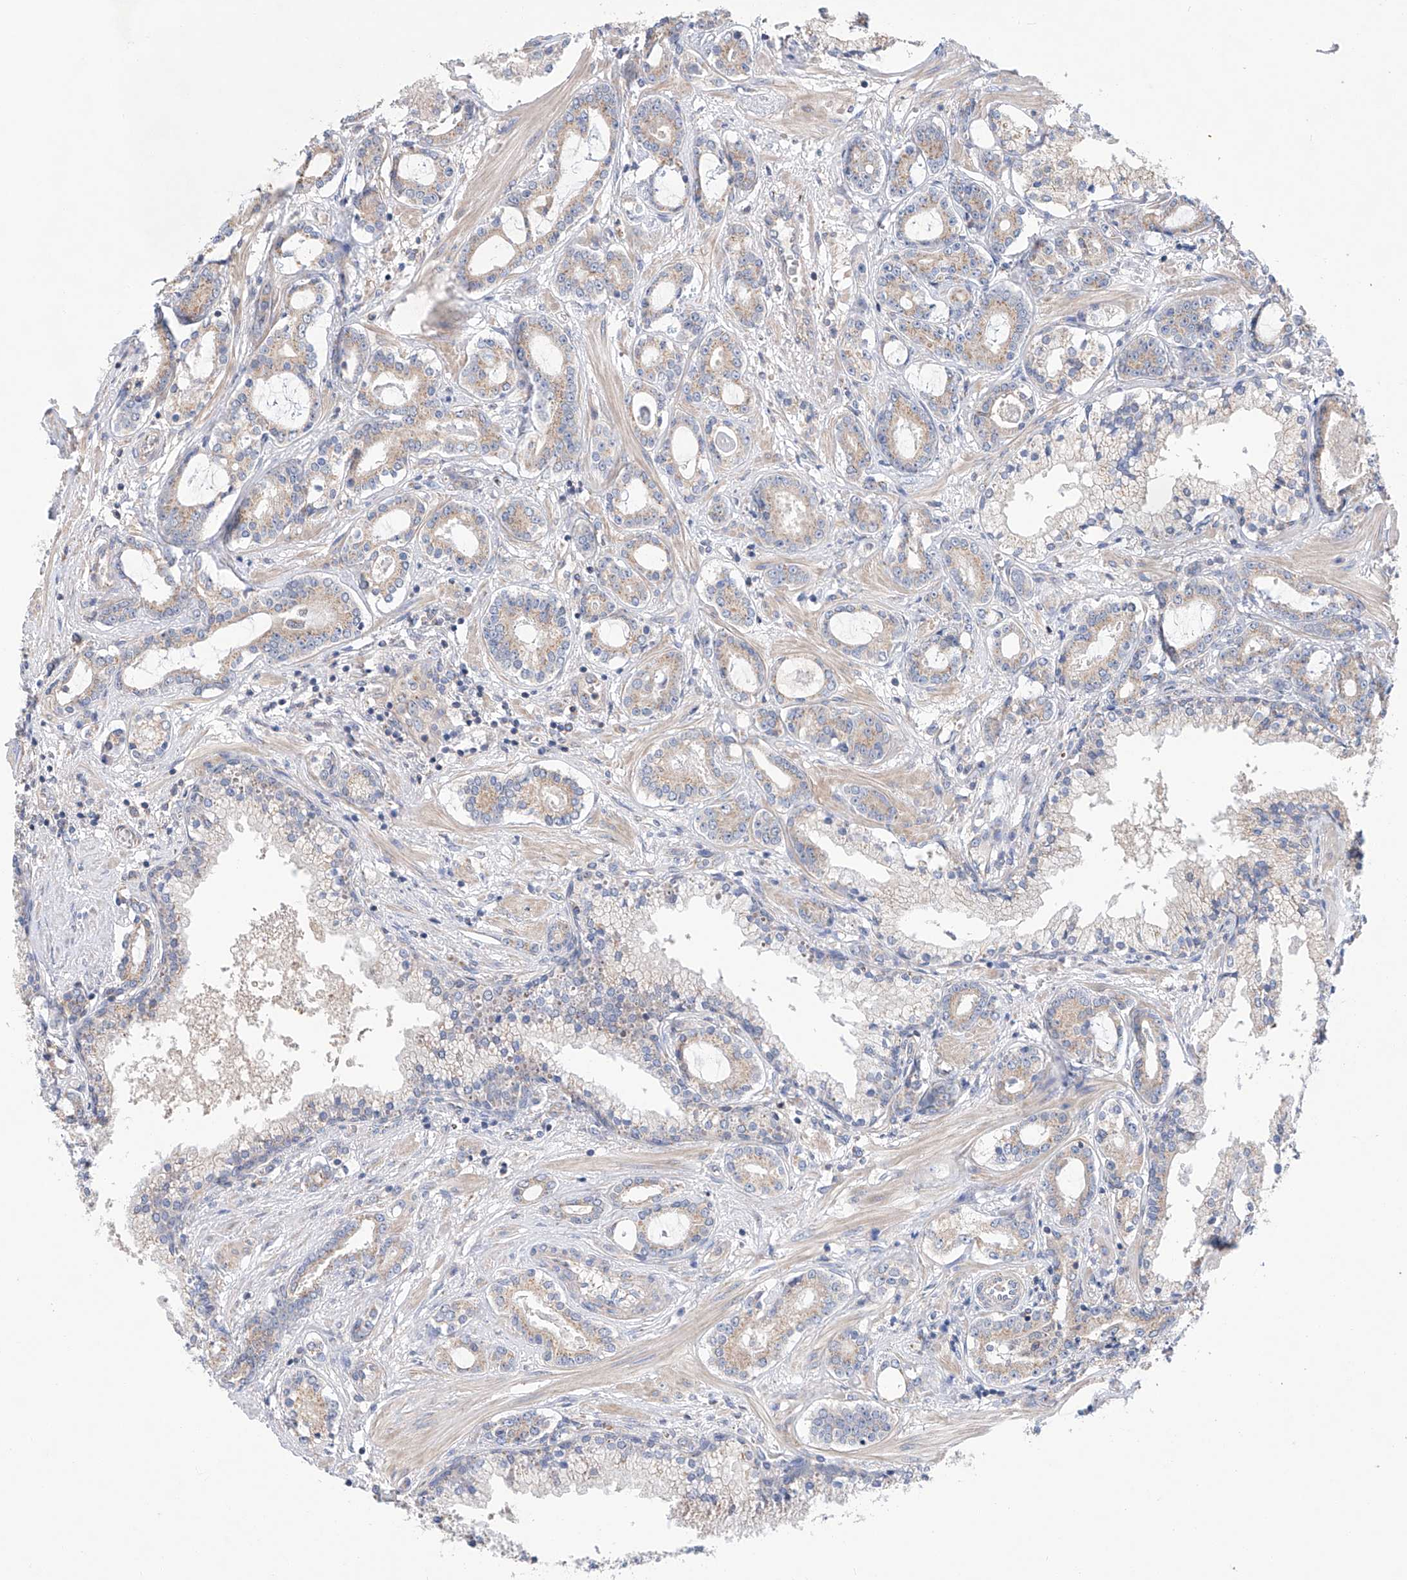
{"staining": {"intensity": "weak", "quantity": "<25%", "location": "cytoplasmic/membranous"}, "tissue": "prostate cancer", "cell_type": "Tumor cells", "image_type": "cancer", "snomed": [{"axis": "morphology", "description": "Adenocarcinoma, High grade"}, {"axis": "topography", "description": "Prostate"}], "caption": "Immunohistochemistry histopathology image of human adenocarcinoma (high-grade) (prostate) stained for a protein (brown), which exhibits no positivity in tumor cells. (DAB (3,3'-diaminobenzidine) immunohistochemistry visualized using brightfield microscopy, high magnification).", "gene": "SLC22A7", "patient": {"sex": "male", "age": 58}}